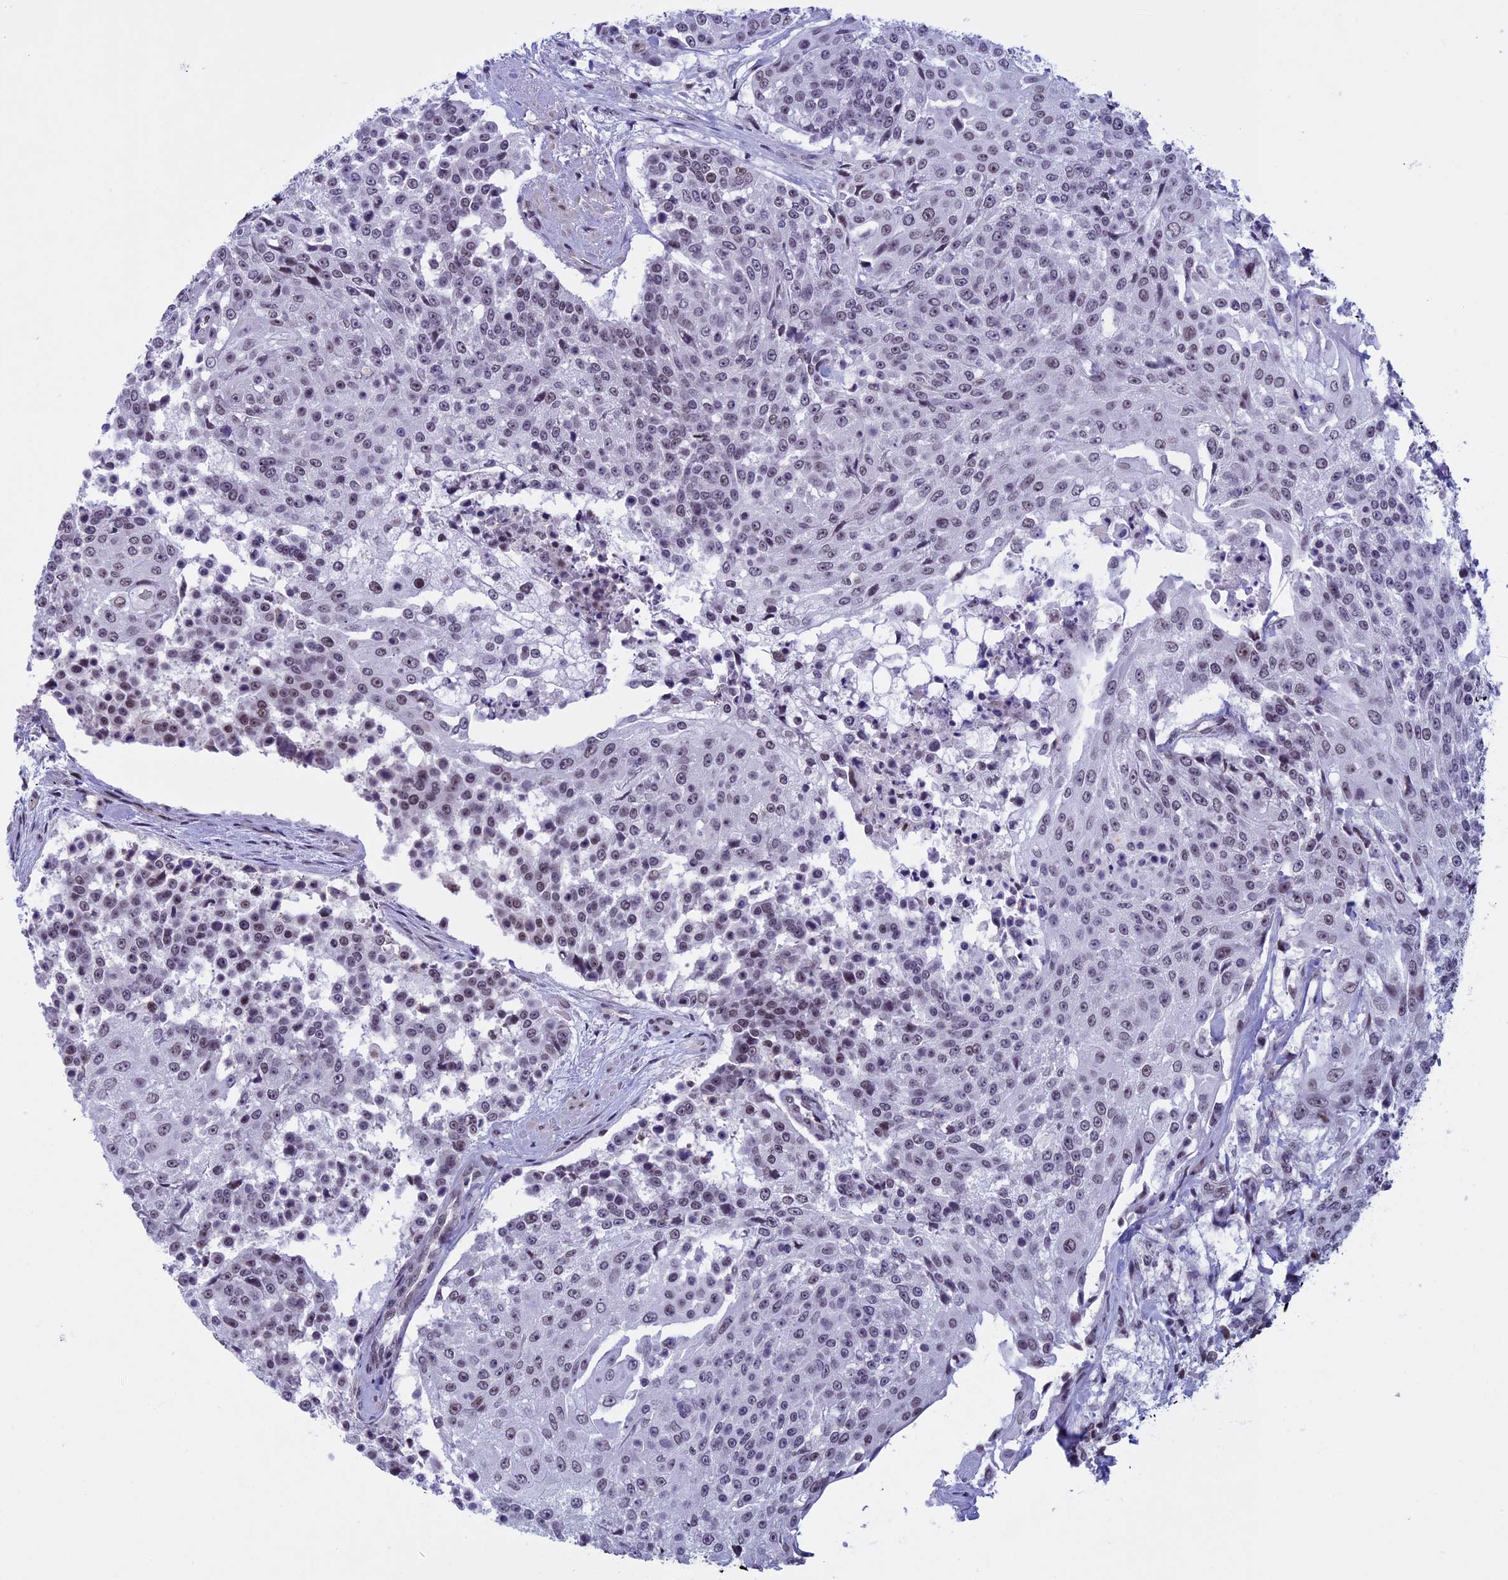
{"staining": {"intensity": "weak", "quantity": ">75%", "location": "nuclear"}, "tissue": "urothelial cancer", "cell_type": "Tumor cells", "image_type": "cancer", "snomed": [{"axis": "morphology", "description": "Urothelial carcinoma, High grade"}, {"axis": "topography", "description": "Urinary bladder"}], "caption": "High-magnification brightfield microscopy of urothelial carcinoma (high-grade) stained with DAB (brown) and counterstained with hematoxylin (blue). tumor cells exhibit weak nuclear positivity is identified in about>75% of cells.", "gene": "NIPBL", "patient": {"sex": "female", "age": 63}}